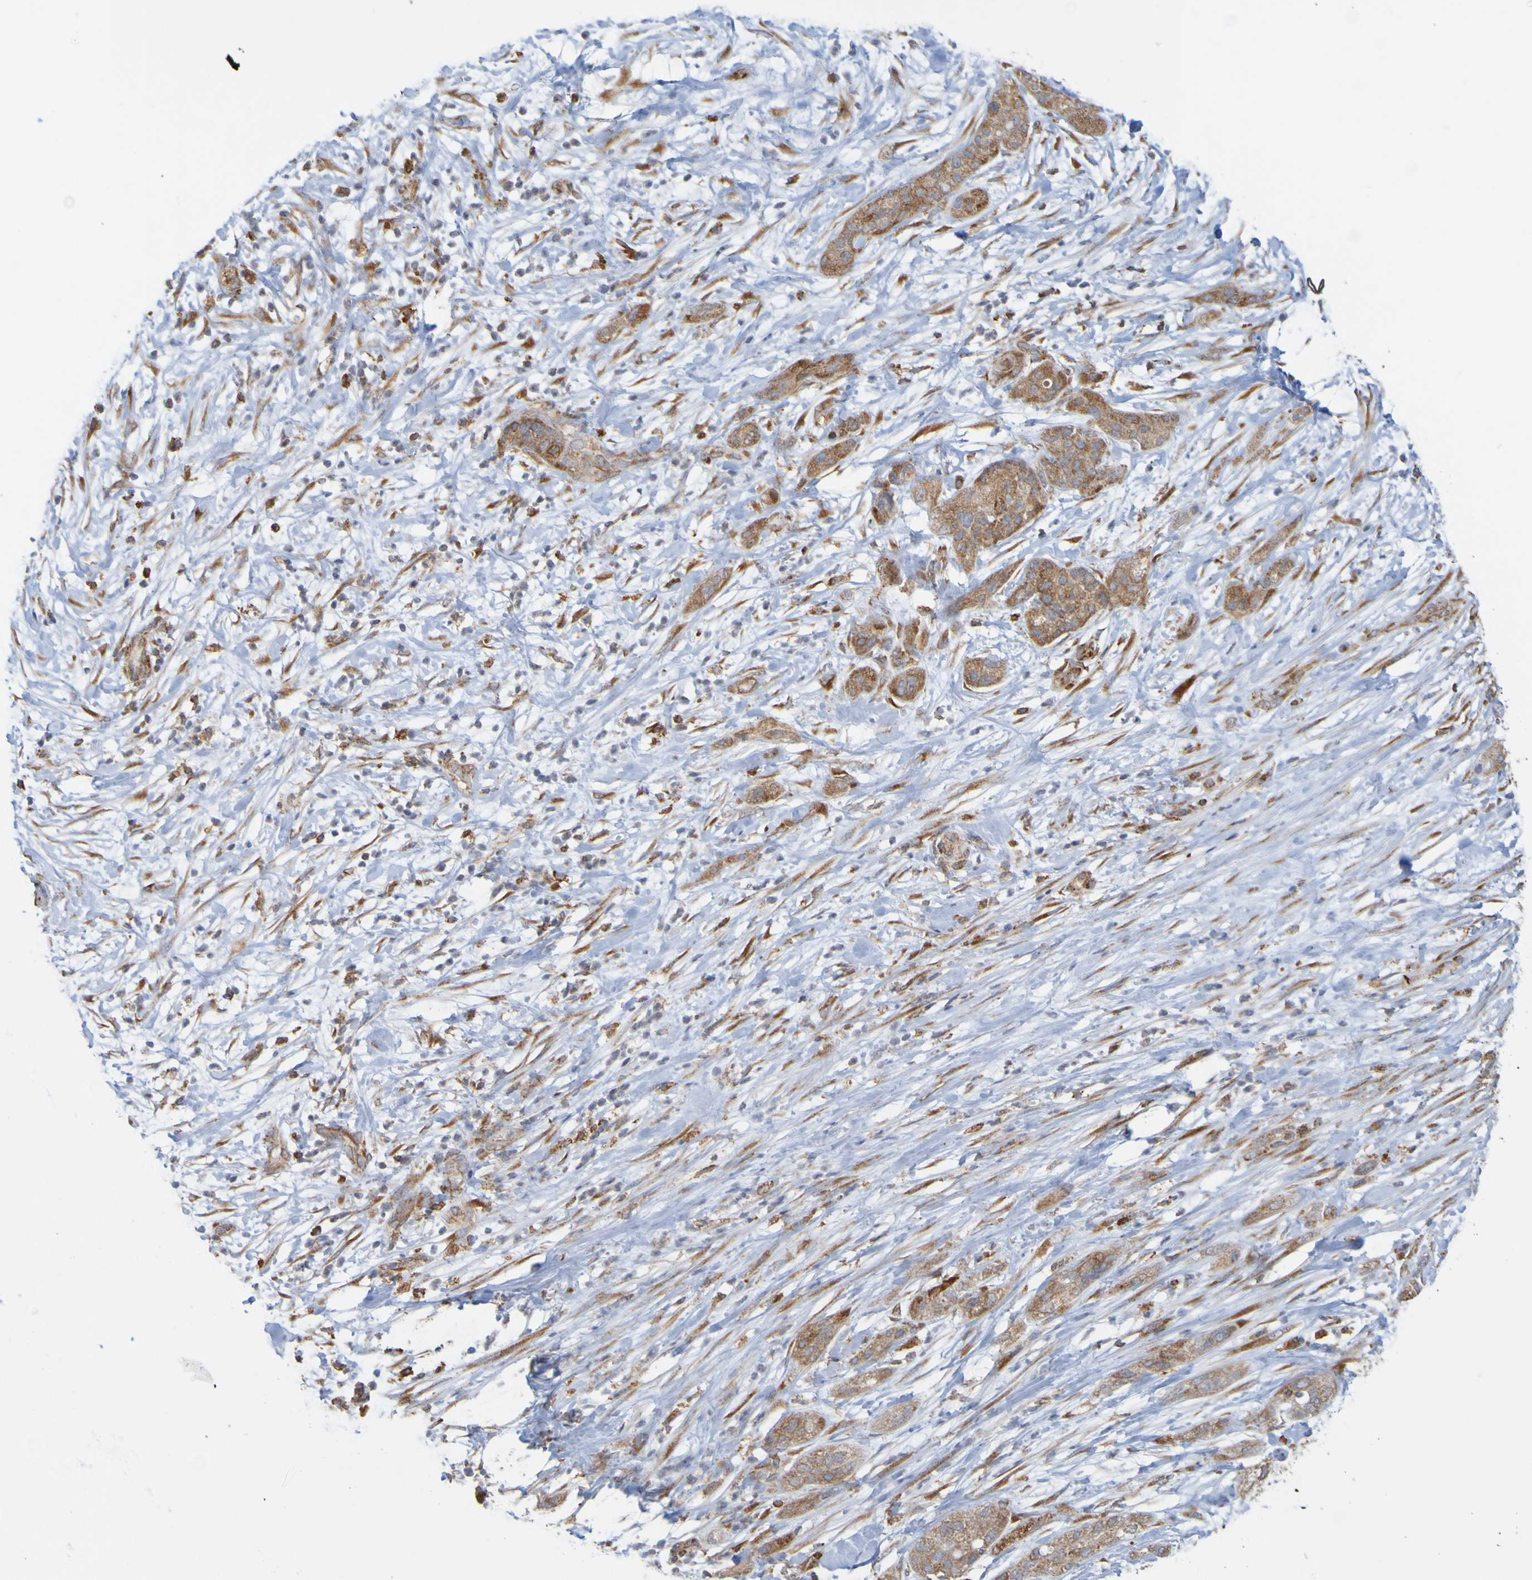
{"staining": {"intensity": "moderate", "quantity": ">75%", "location": "cytoplasmic/membranous"}, "tissue": "pancreatic cancer", "cell_type": "Tumor cells", "image_type": "cancer", "snomed": [{"axis": "morphology", "description": "Adenocarcinoma, NOS"}, {"axis": "topography", "description": "Pancreas"}], "caption": "A medium amount of moderate cytoplasmic/membranous positivity is present in about >75% of tumor cells in pancreatic adenocarcinoma tissue.", "gene": "PDIA3", "patient": {"sex": "female", "age": 78}}